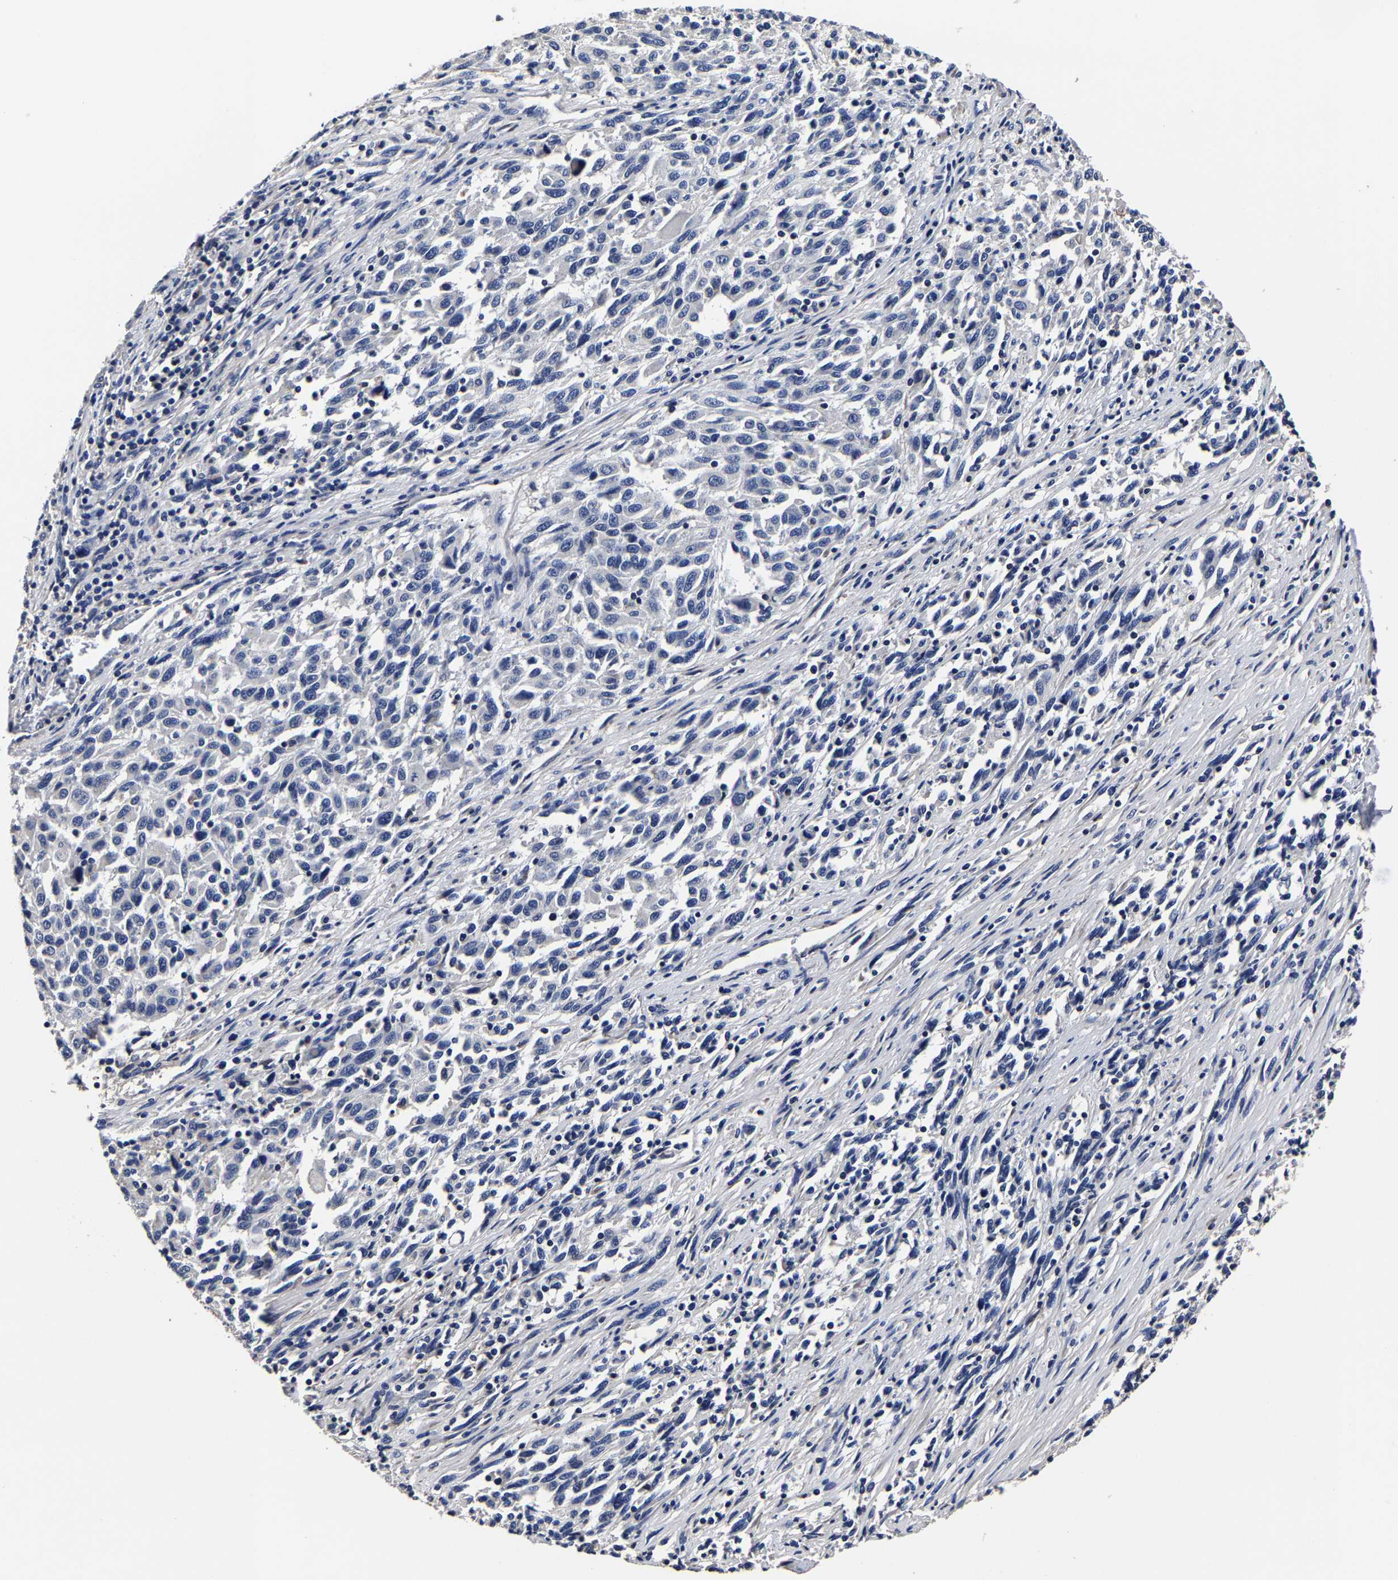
{"staining": {"intensity": "negative", "quantity": "none", "location": "none"}, "tissue": "melanoma", "cell_type": "Tumor cells", "image_type": "cancer", "snomed": [{"axis": "morphology", "description": "Malignant melanoma, Metastatic site"}, {"axis": "topography", "description": "Lymph node"}], "caption": "DAB (3,3'-diaminobenzidine) immunohistochemical staining of melanoma reveals no significant staining in tumor cells.", "gene": "AKAP4", "patient": {"sex": "male", "age": 61}}